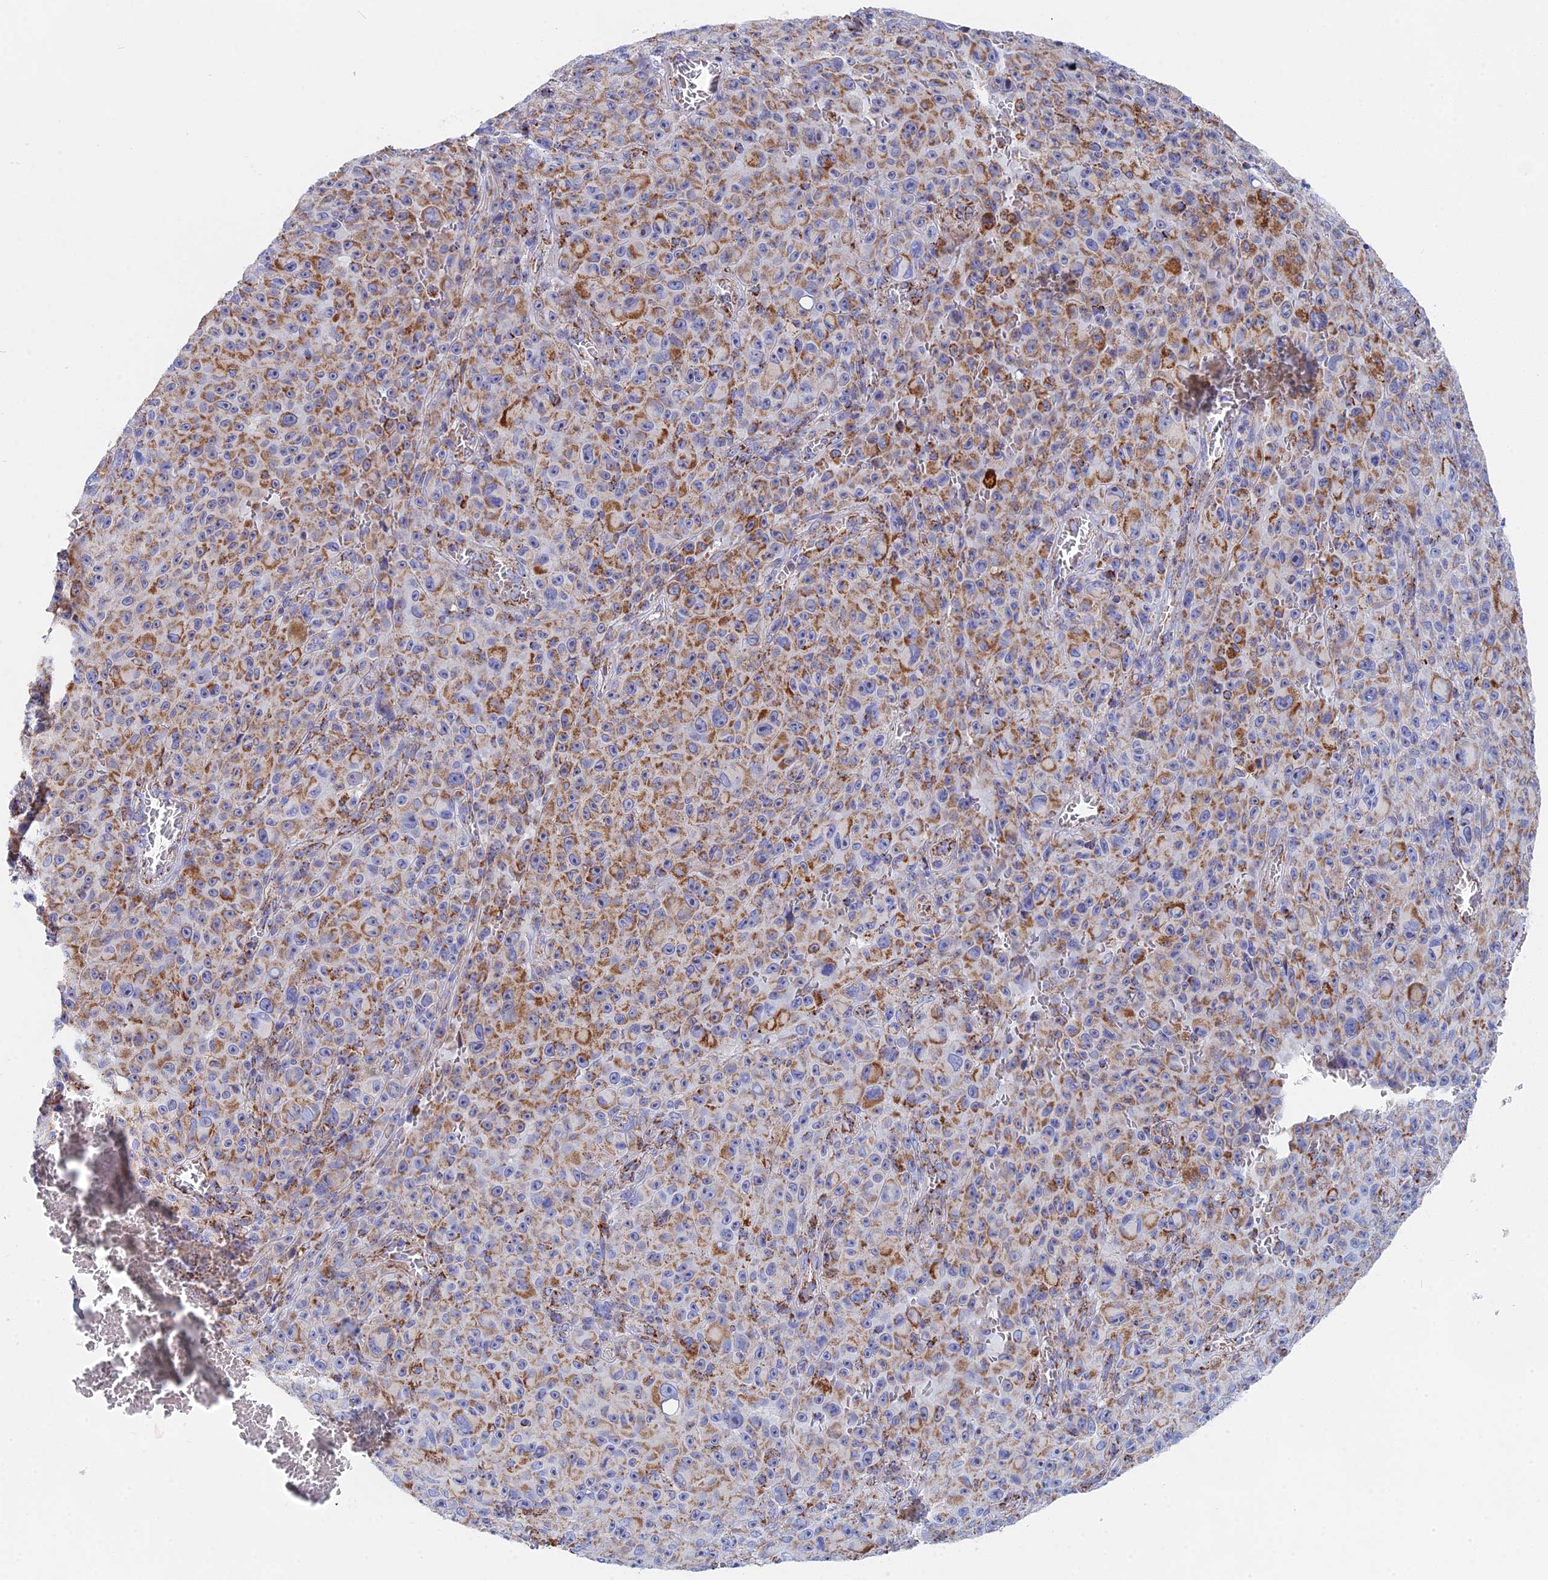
{"staining": {"intensity": "moderate", "quantity": "25%-75%", "location": "cytoplasmic/membranous"}, "tissue": "melanoma", "cell_type": "Tumor cells", "image_type": "cancer", "snomed": [{"axis": "morphology", "description": "Malignant melanoma, NOS"}, {"axis": "topography", "description": "Skin"}], "caption": "Brown immunohistochemical staining in human melanoma demonstrates moderate cytoplasmic/membranous staining in approximately 25%-75% of tumor cells. (Brightfield microscopy of DAB IHC at high magnification).", "gene": "NDUFA5", "patient": {"sex": "female", "age": 82}}